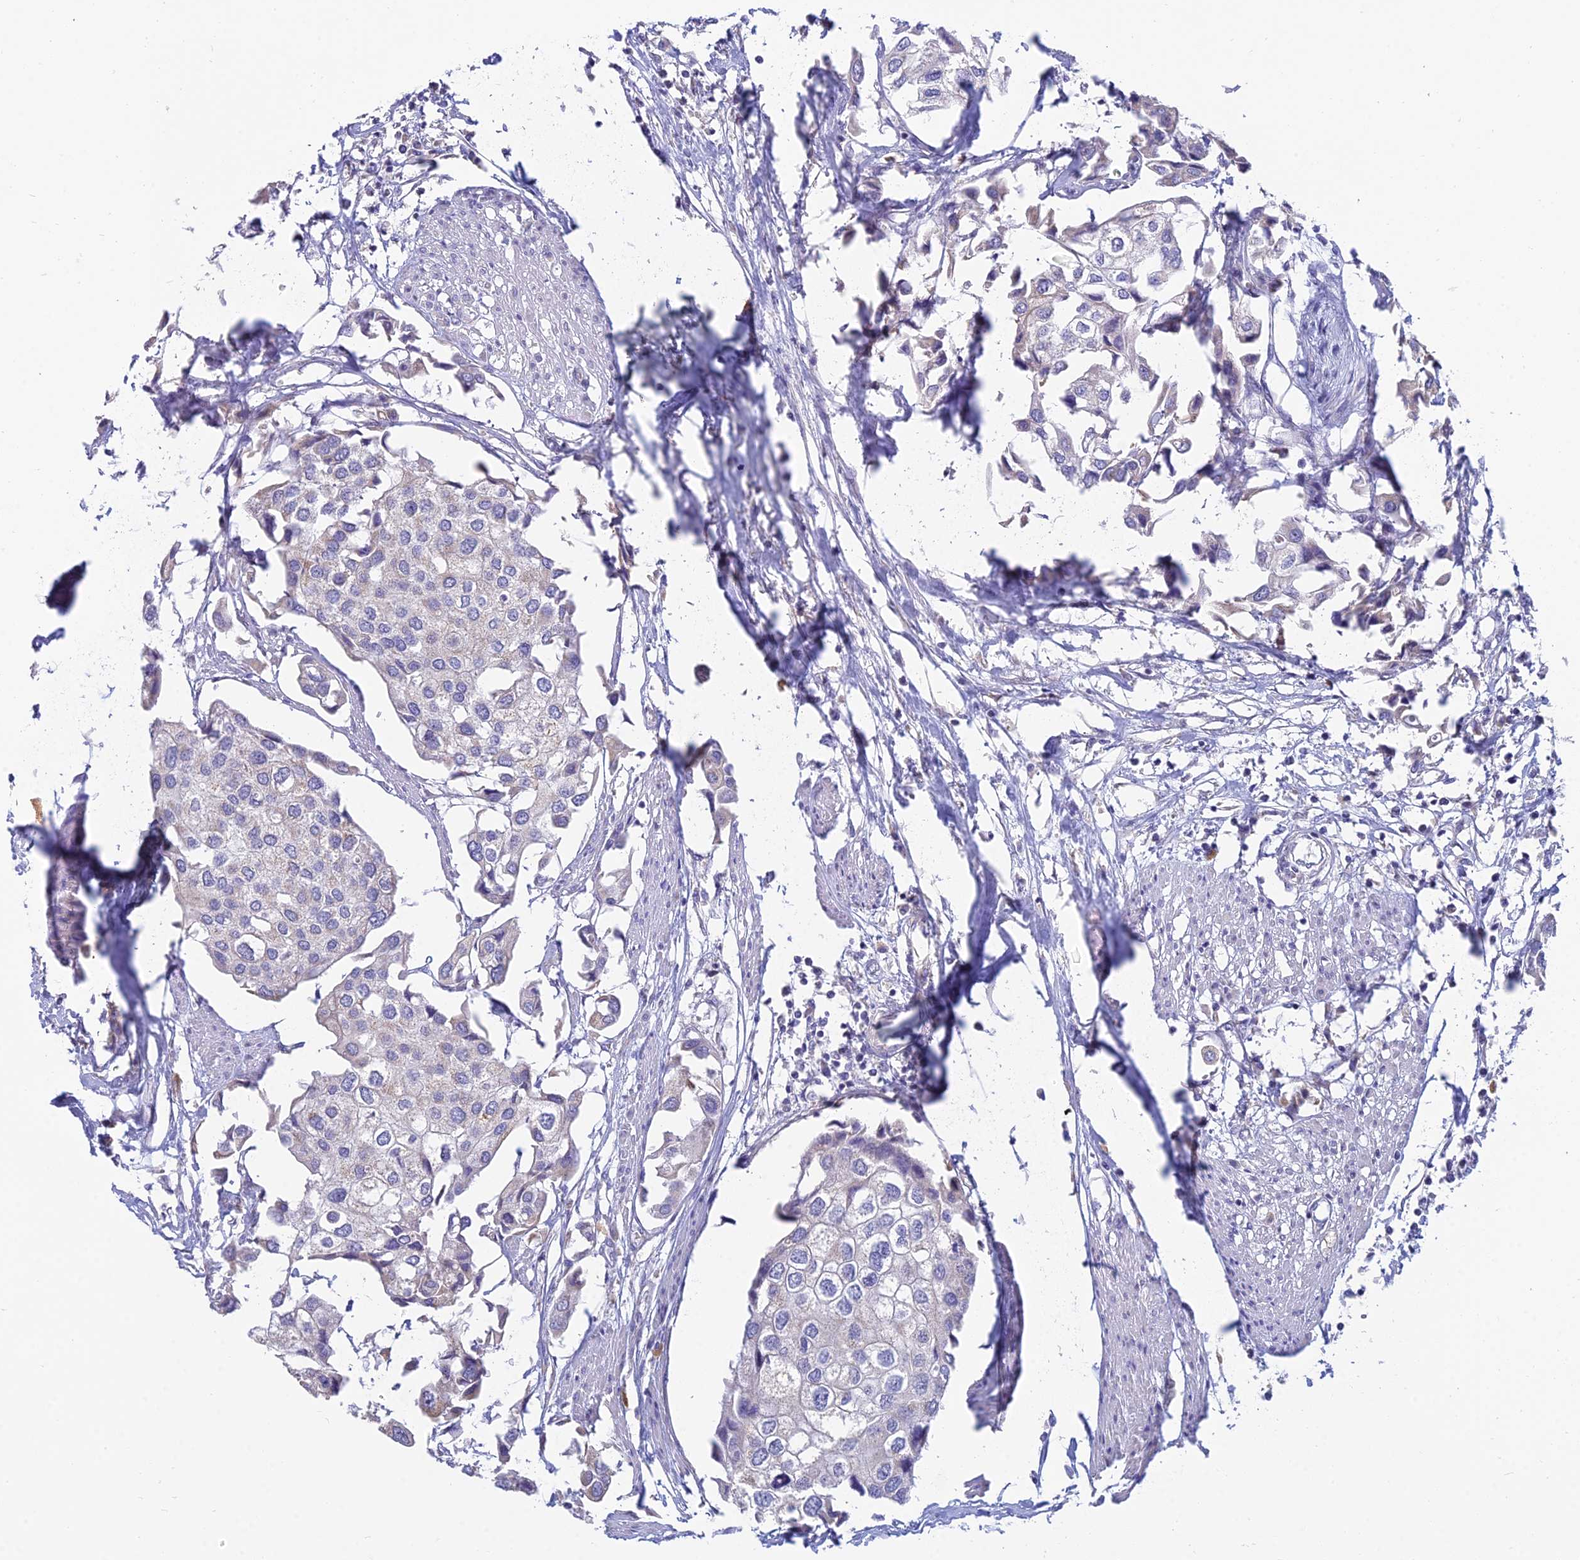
{"staining": {"intensity": "negative", "quantity": "none", "location": "none"}, "tissue": "urothelial cancer", "cell_type": "Tumor cells", "image_type": "cancer", "snomed": [{"axis": "morphology", "description": "Urothelial carcinoma, High grade"}, {"axis": "topography", "description": "Urinary bladder"}], "caption": "Immunohistochemical staining of human urothelial carcinoma (high-grade) shows no significant expression in tumor cells.", "gene": "CFAP206", "patient": {"sex": "male", "age": 64}}